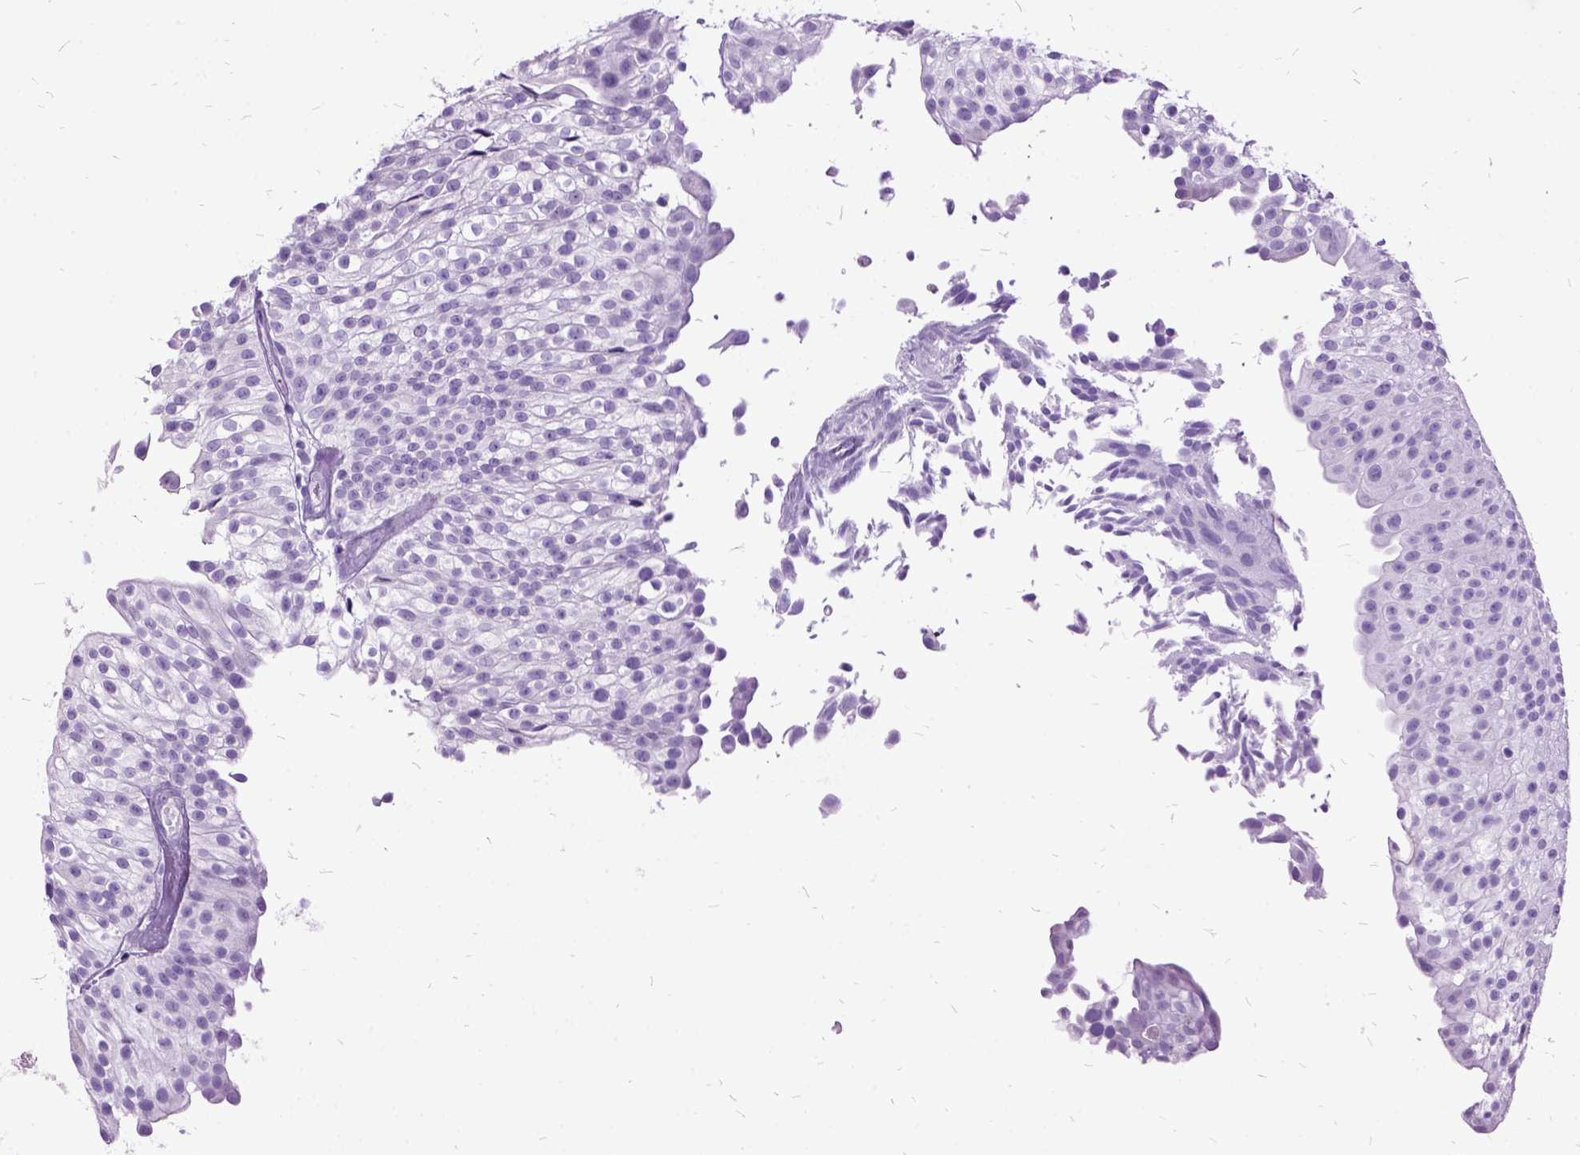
{"staining": {"intensity": "negative", "quantity": "none", "location": "none"}, "tissue": "urothelial cancer", "cell_type": "Tumor cells", "image_type": "cancer", "snomed": [{"axis": "morphology", "description": "Urothelial carcinoma, Low grade"}, {"axis": "topography", "description": "Urinary bladder"}], "caption": "An immunohistochemistry (IHC) photomicrograph of low-grade urothelial carcinoma is shown. There is no staining in tumor cells of low-grade urothelial carcinoma. (DAB immunohistochemistry (IHC) with hematoxylin counter stain).", "gene": "MME", "patient": {"sex": "male", "age": 70}}